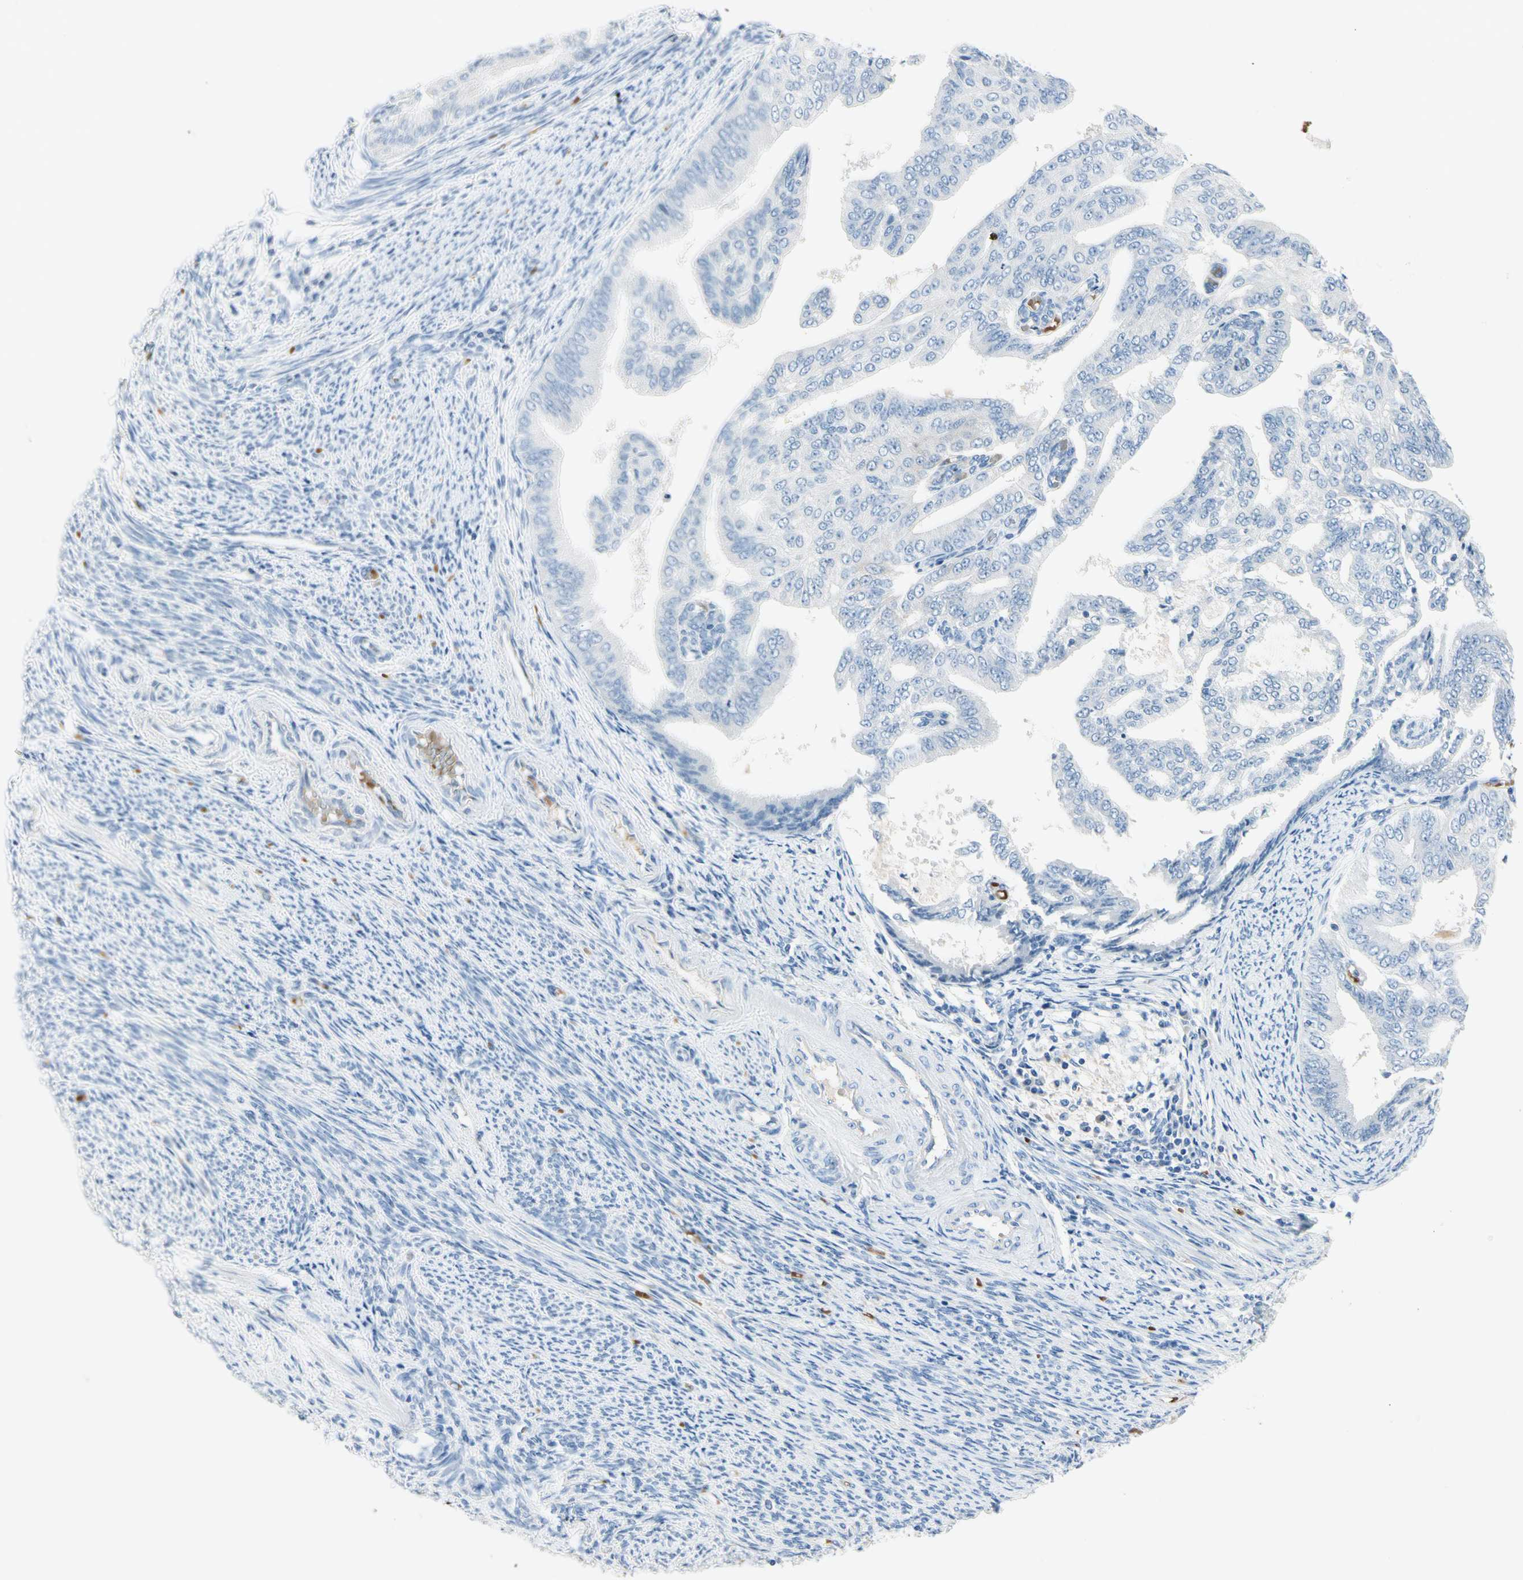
{"staining": {"intensity": "negative", "quantity": "none", "location": "none"}, "tissue": "endometrial cancer", "cell_type": "Tumor cells", "image_type": "cancer", "snomed": [{"axis": "morphology", "description": "Adenocarcinoma, NOS"}, {"axis": "topography", "description": "Endometrium"}], "caption": "Protein analysis of endometrial cancer (adenocarcinoma) reveals no significant staining in tumor cells. The staining was performed using DAB (3,3'-diaminobenzidine) to visualize the protein expression in brown, while the nuclei were stained in blue with hematoxylin (Magnification: 20x).", "gene": "CA1", "patient": {"sex": "female", "age": 58}}